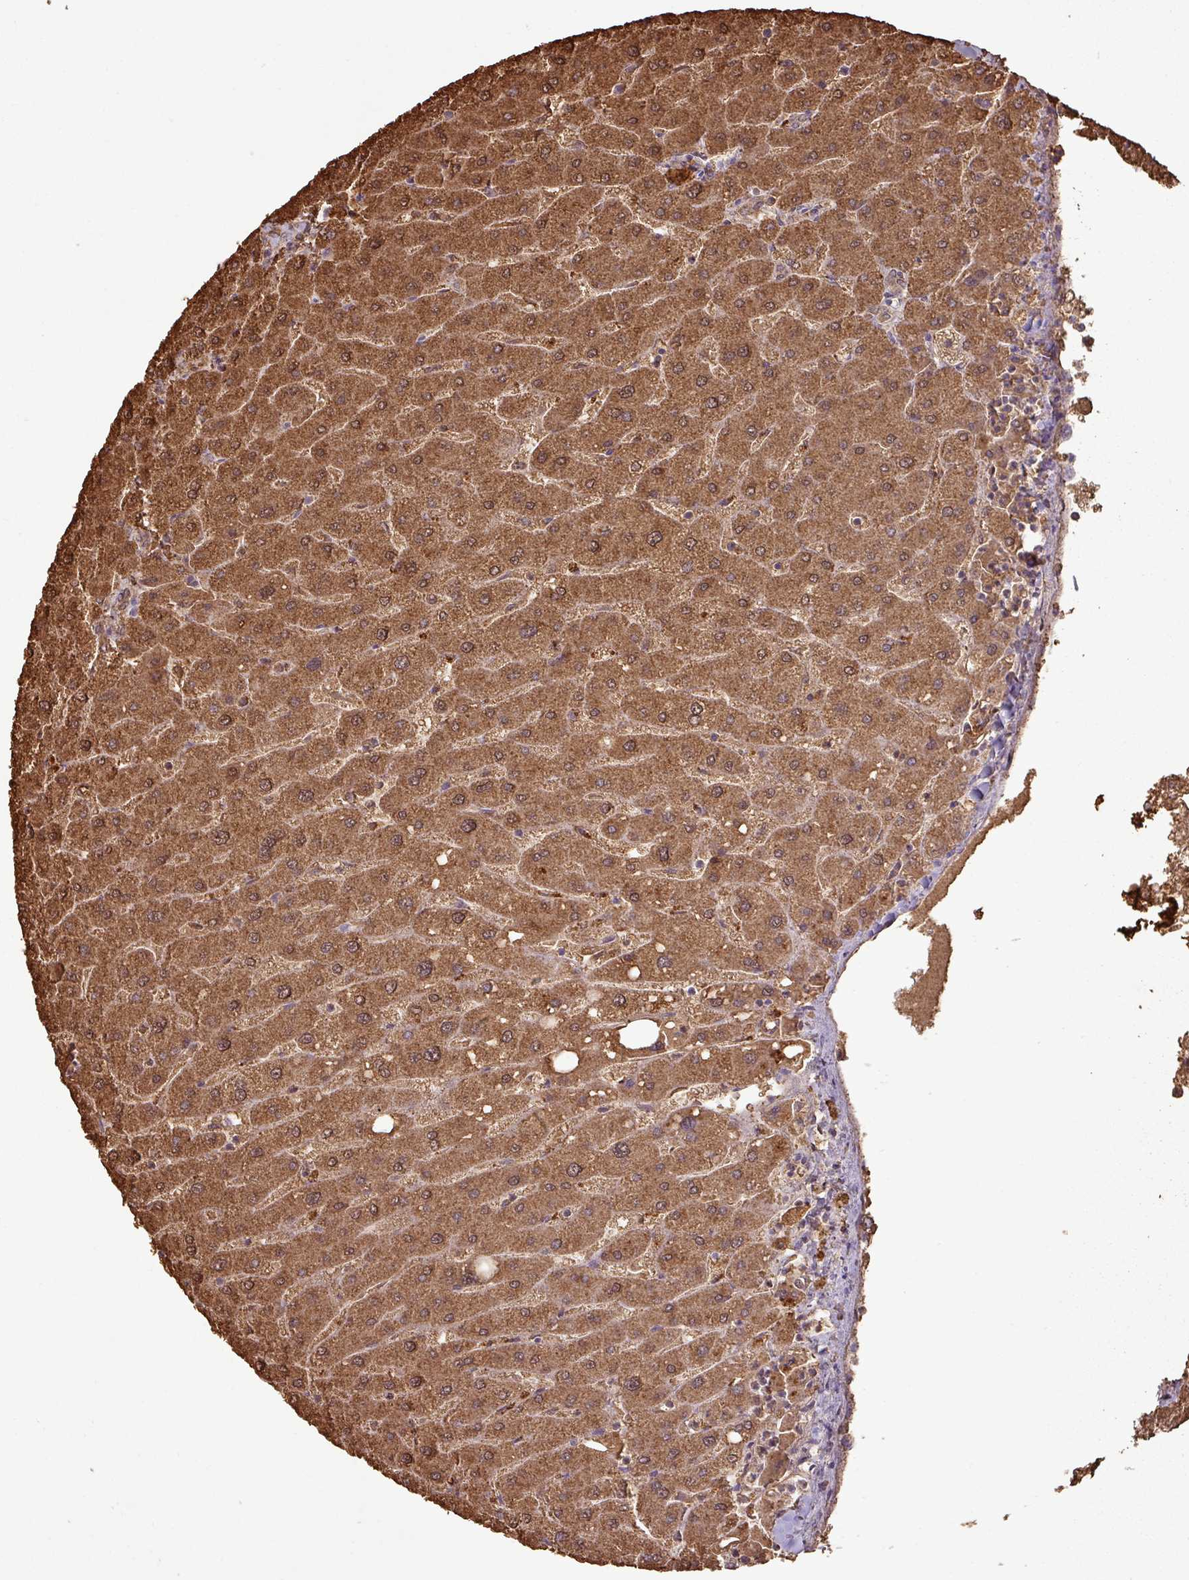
{"staining": {"intensity": "weak", "quantity": "25%-75%", "location": "cytoplasmic/membranous"}, "tissue": "liver", "cell_type": "Cholangiocytes", "image_type": "normal", "snomed": [{"axis": "morphology", "description": "Normal tissue, NOS"}, {"axis": "topography", "description": "Liver"}], "caption": "Protein staining of unremarkable liver demonstrates weak cytoplasmic/membranous positivity in approximately 25%-75% of cholangiocytes. (DAB (3,3'-diaminobenzidine) IHC, brown staining for protein, blue staining for nuclei).", "gene": "ATAT1", "patient": {"sex": "male", "age": 67}}